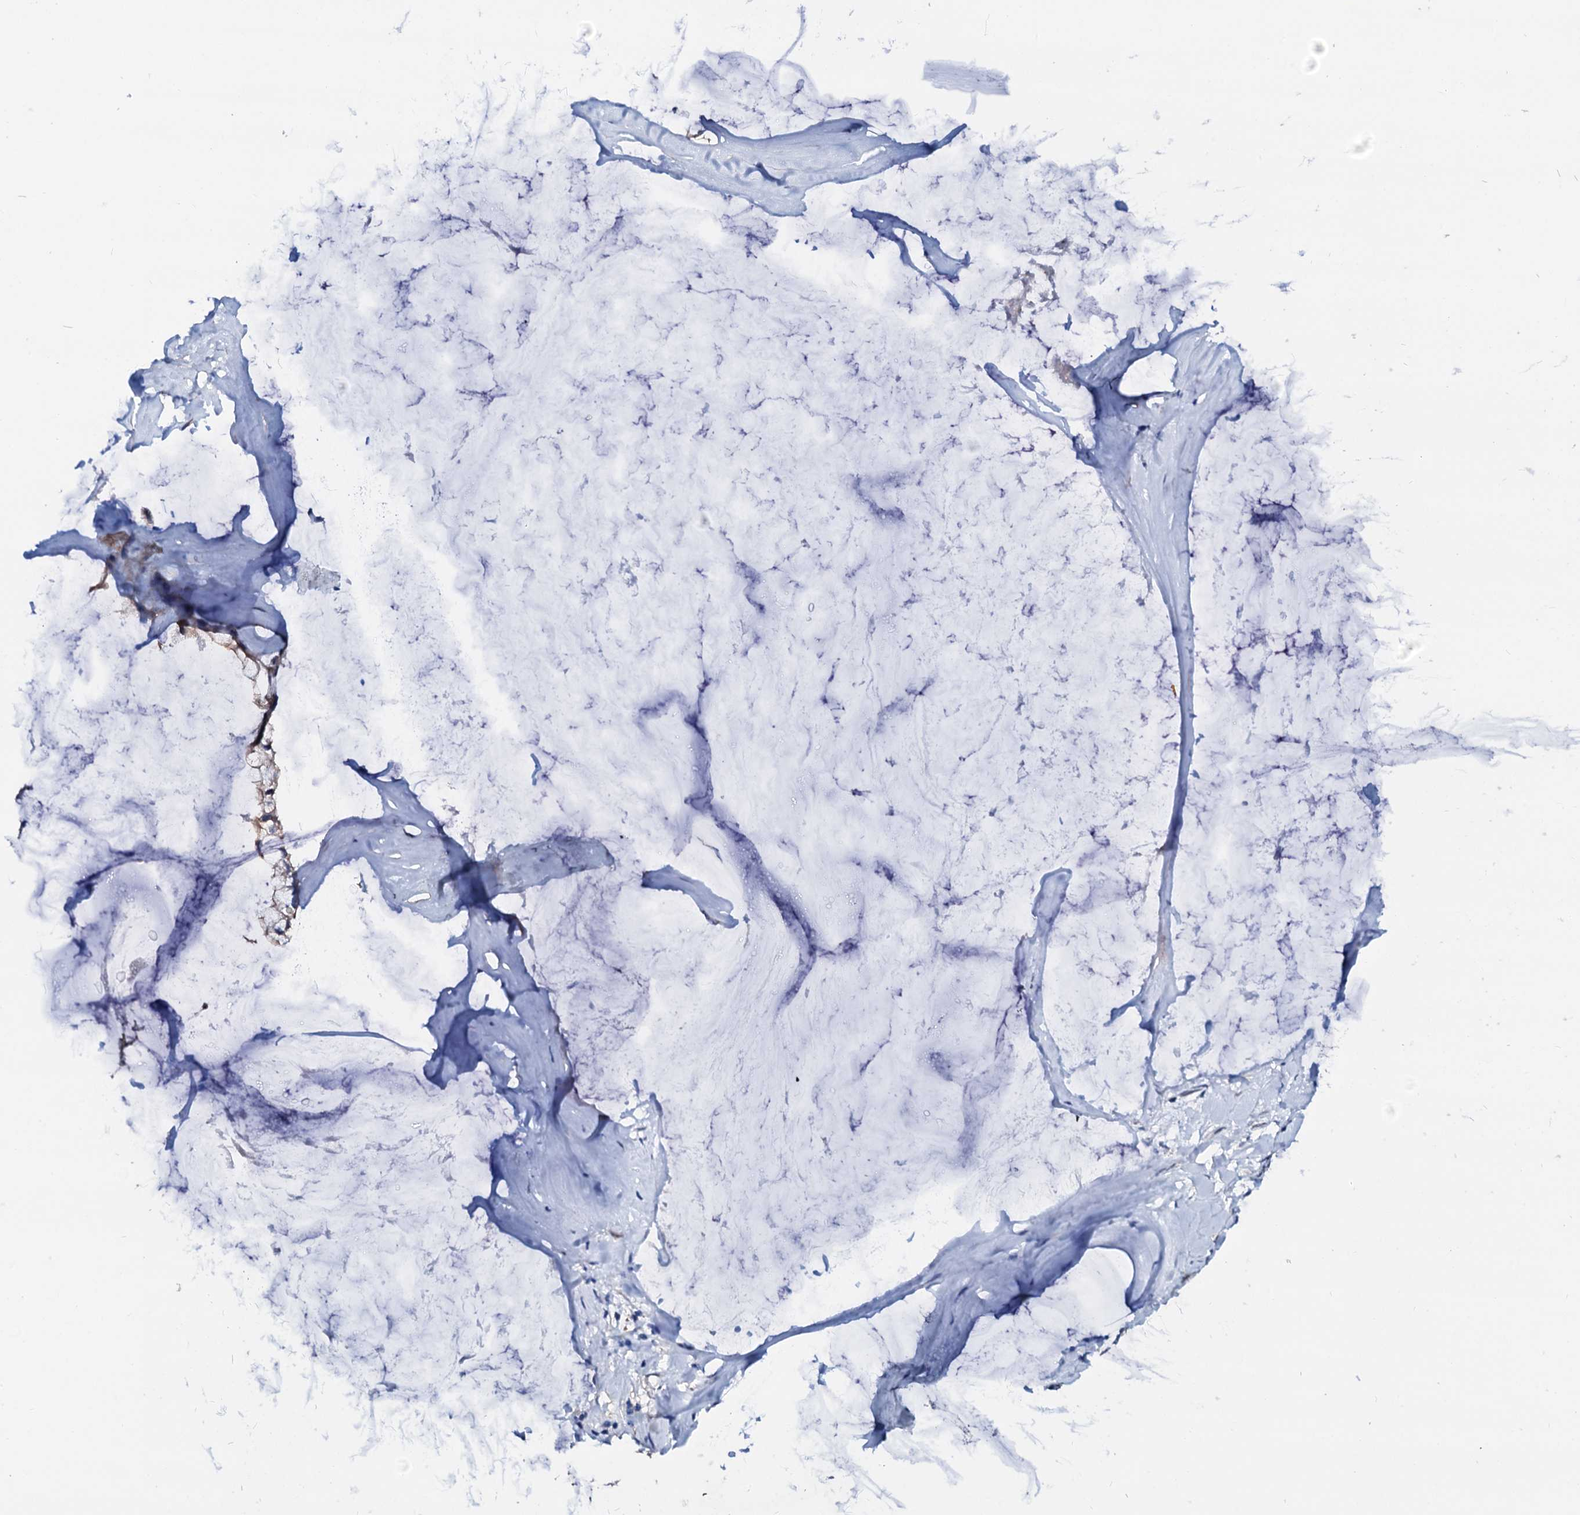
{"staining": {"intensity": "negative", "quantity": "none", "location": "none"}, "tissue": "ovarian cancer", "cell_type": "Tumor cells", "image_type": "cancer", "snomed": [{"axis": "morphology", "description": "Cystadenocarcinoma, mucinous, NOS"}, {"axis": "topography", "description": "Ovary"}], "caption": "The histopathology image exhibits no staining of tumor cells in ovarian cancer (mucinous cystadenocarcinoma).", "gene": "CSN2", "patient": {"sex": "female", "age": 39}}